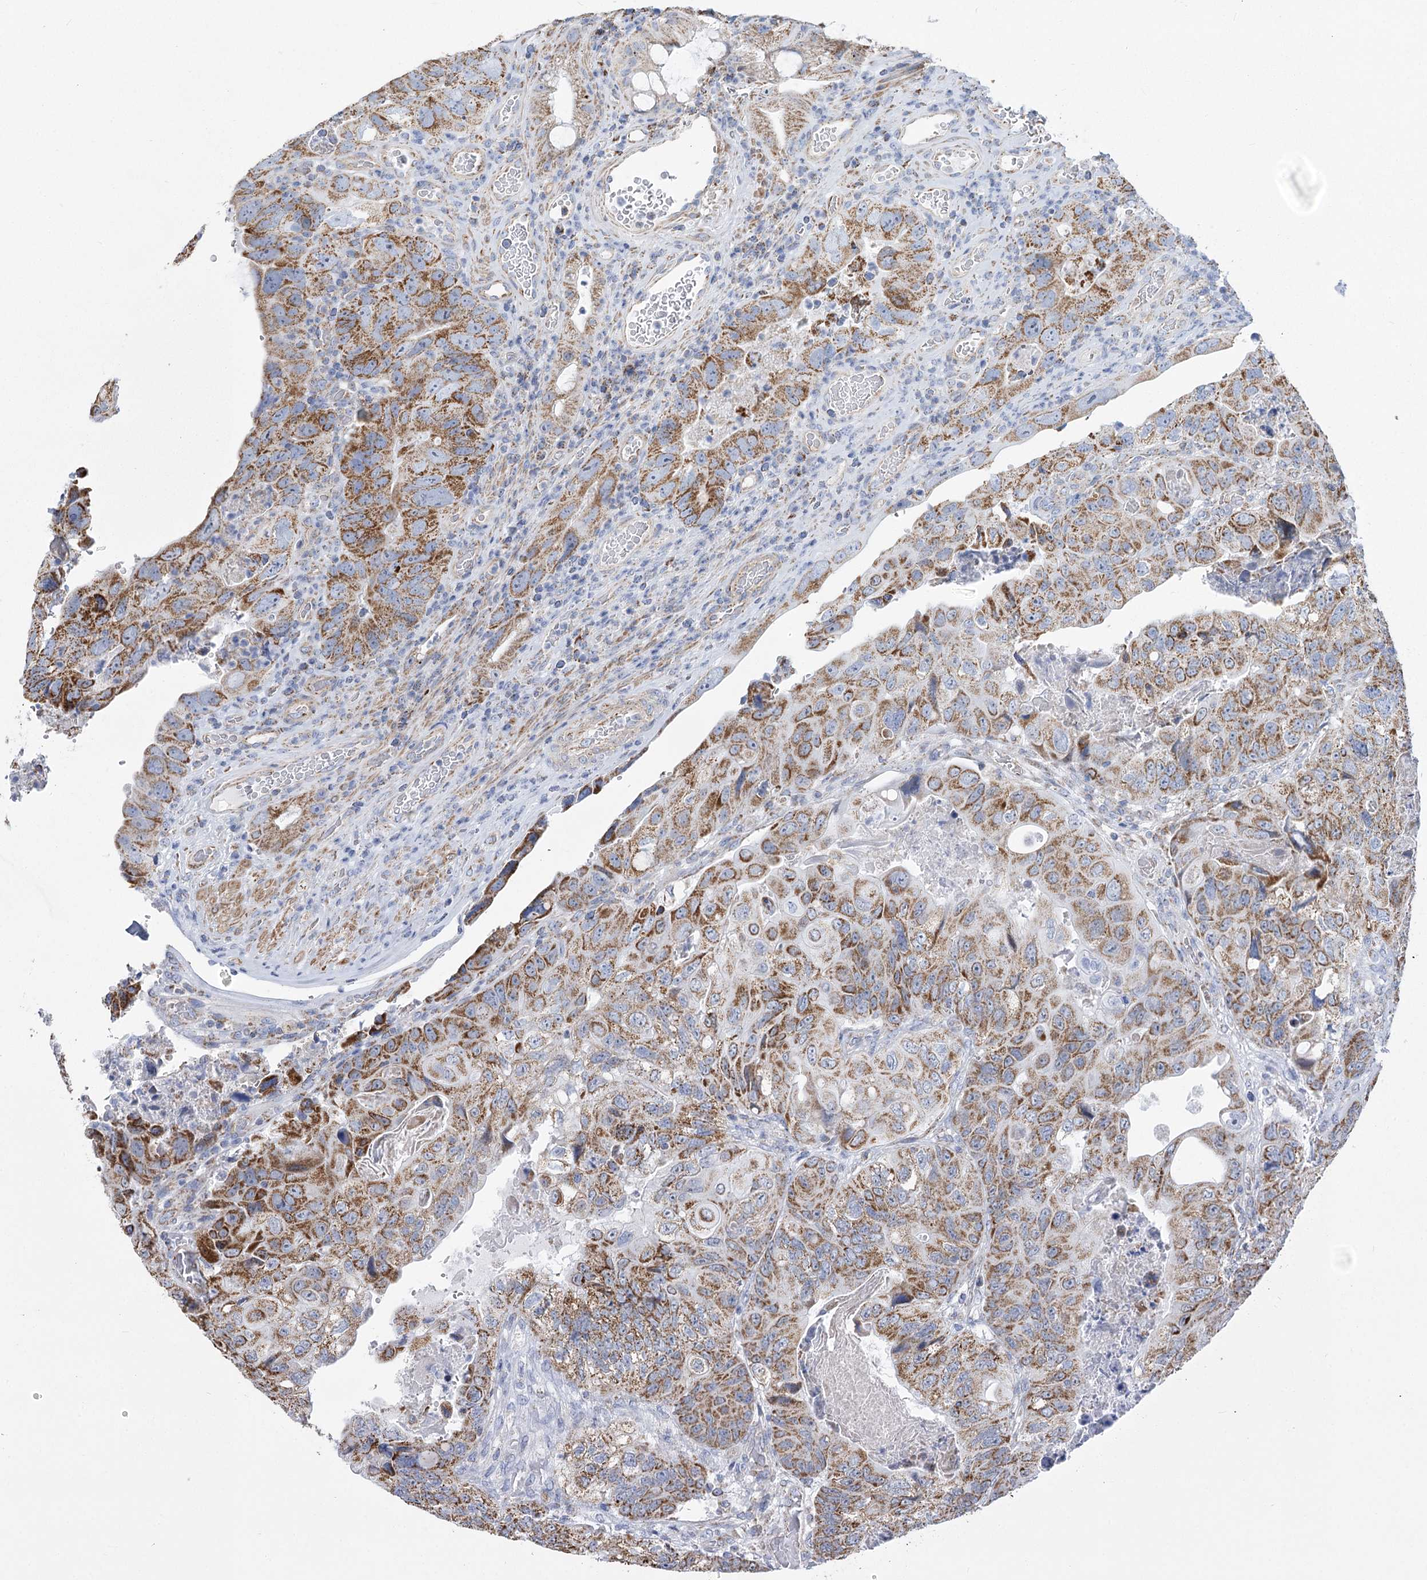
{"staining": {"intensity": "moderate", "quantity": ">75%", "location": "cytoplasmic/membranous"}, "tissue": "colorectal cancer", "cell_type": "Tumor cells", "image_type": "cancer", "snomed": [{"axis": "morphology", "description": "Adenocarcinoma, NOS"}, {"axis": "topography", "description": "Rectum"}], "caption": "A brown stain highlights moderate cytoplasmic/membranous expression of a protein in human colorectal adenocarcinoma tumor cells.", "gene": "PDHB", "patient": {"sex": "male", "age": 63}}